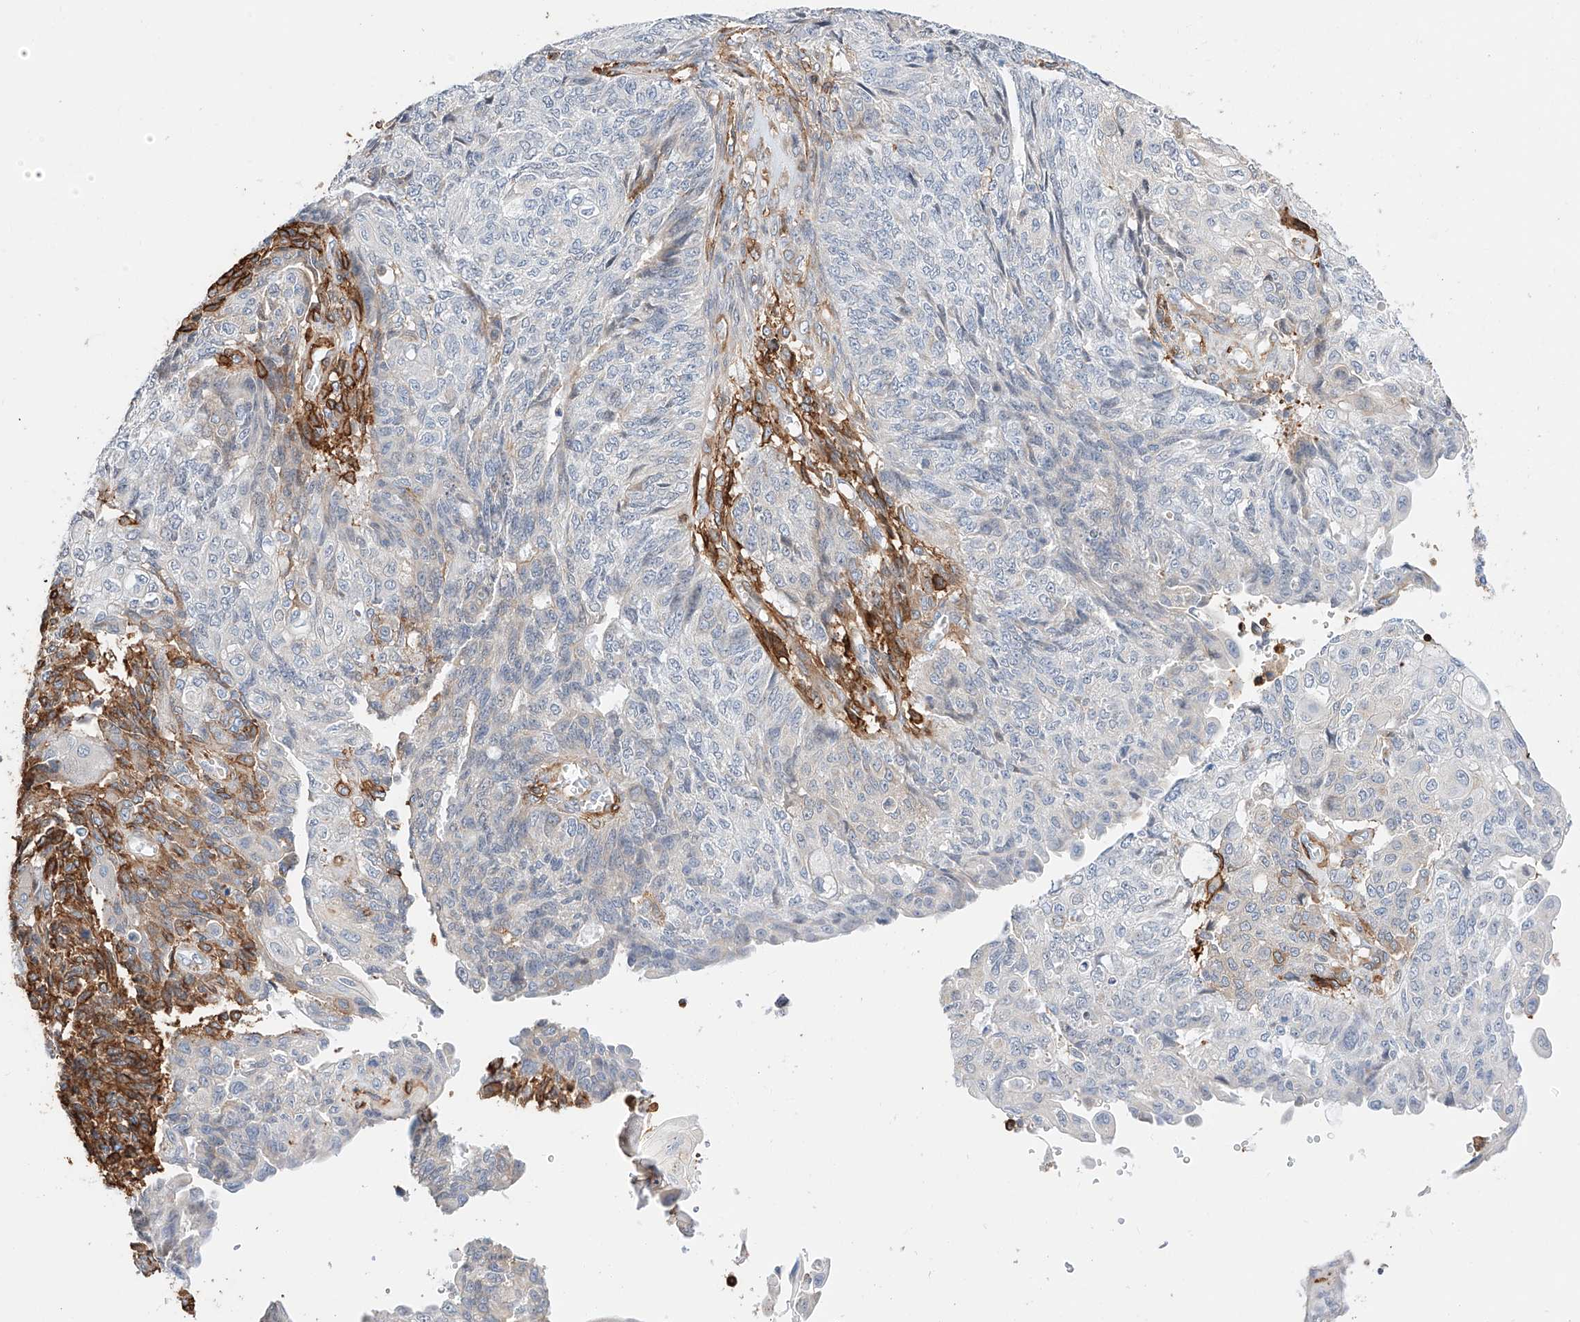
{"staining": {"intensity": "moderate", "quantity": "<25%", "location": "cytoplasmic/membranous"}, "tissue": "endometrial cancer", "cell_type": "Tumor cells", "image_type": "cancer", "snomed": [{"axis": "morphology", "description": "Adenocarcinoma, NOS"}, {"axis": "topography", "description": "Endometrium"}], "caption": "The histopathology image displays a brown stain indicating the presence of a protein in the cytoplasmic/membranous of tumor cells in endometrial adenocarcinoma.", "gene": "WFS1", "patient": {"sex": "female", "age": 32}}